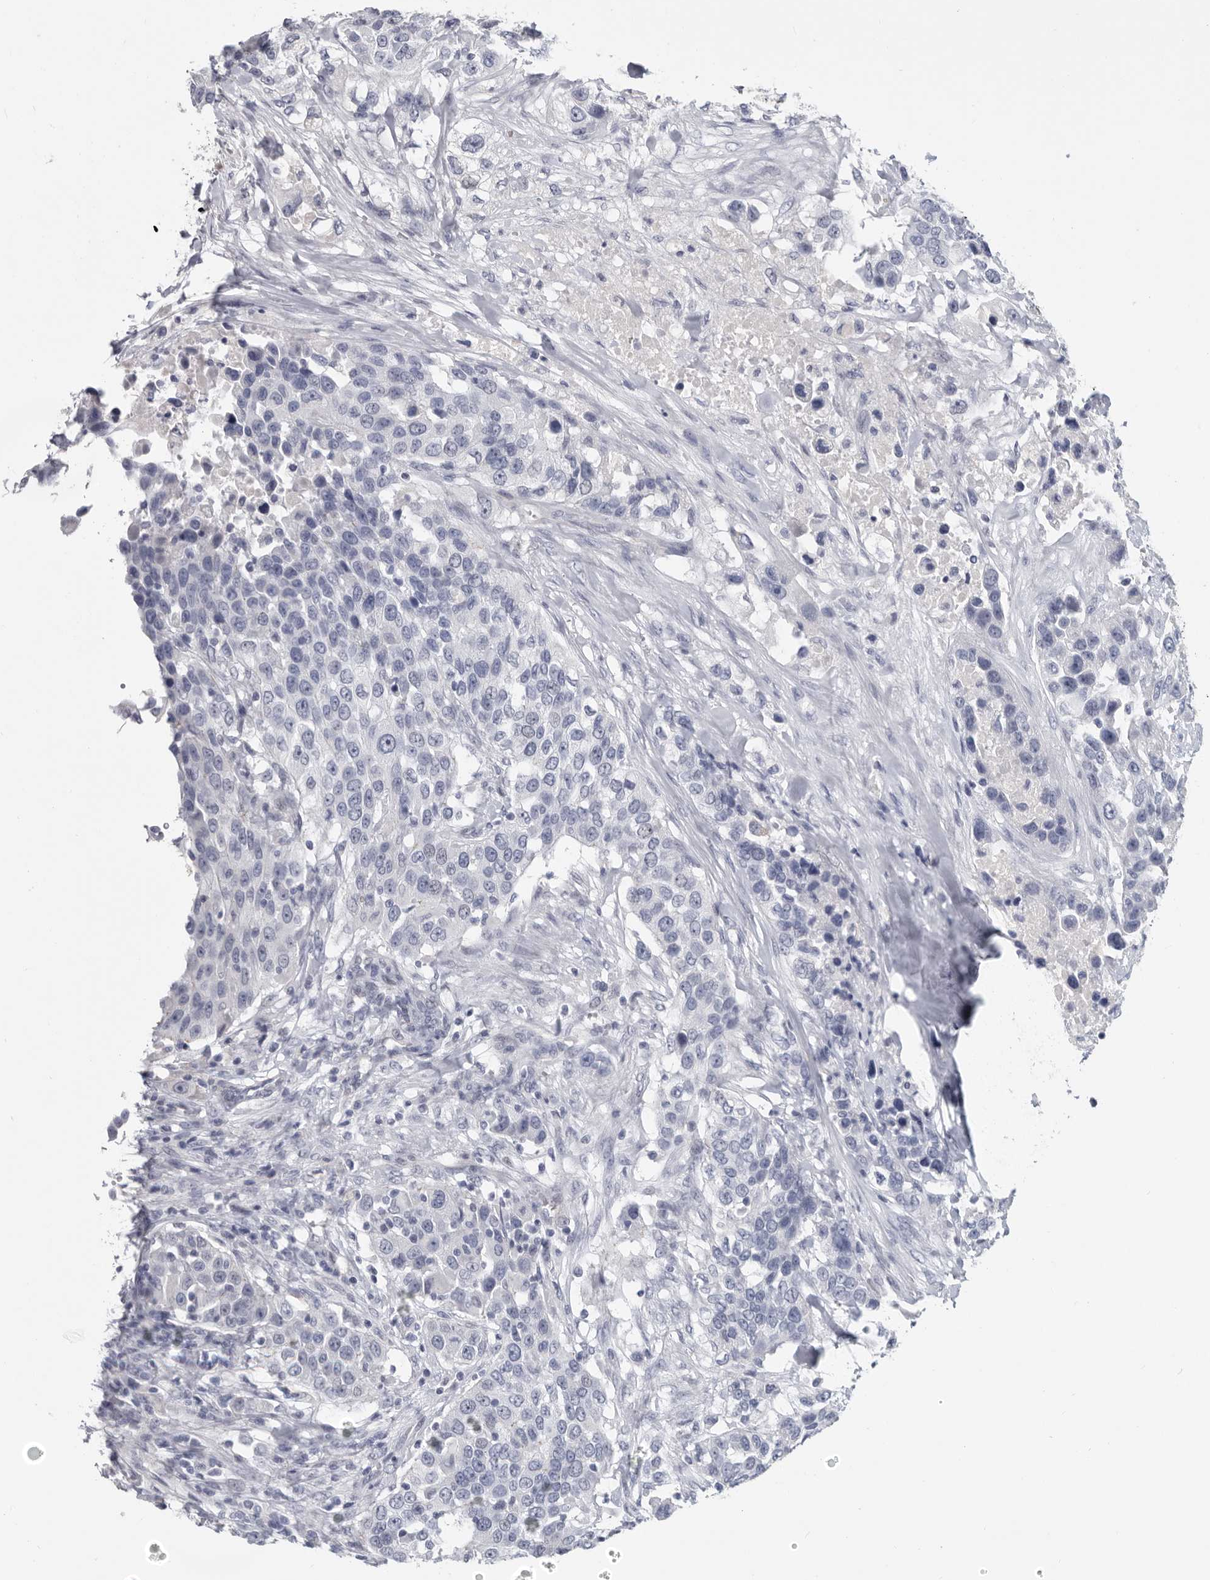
{"staining": {"intensity": "negative", "quantity": "none", "location": "none"}, "tissue": "urothelial cancer", "cell_type": "Tumor cells", "image_type": "cancer", "snomed": [{"axis": "morphology", "description": "Urothelial carcinoma, High grade"}, {"axis": "topography", "description": "Urinary bladder"}], "caption": "A high-resolution histopathology image shows IHC staining of urothelial cancer, which displays no significant staining in tumor cells.", "gene": "WRAP73", "patient": {"sex": "female", "age": 80}}